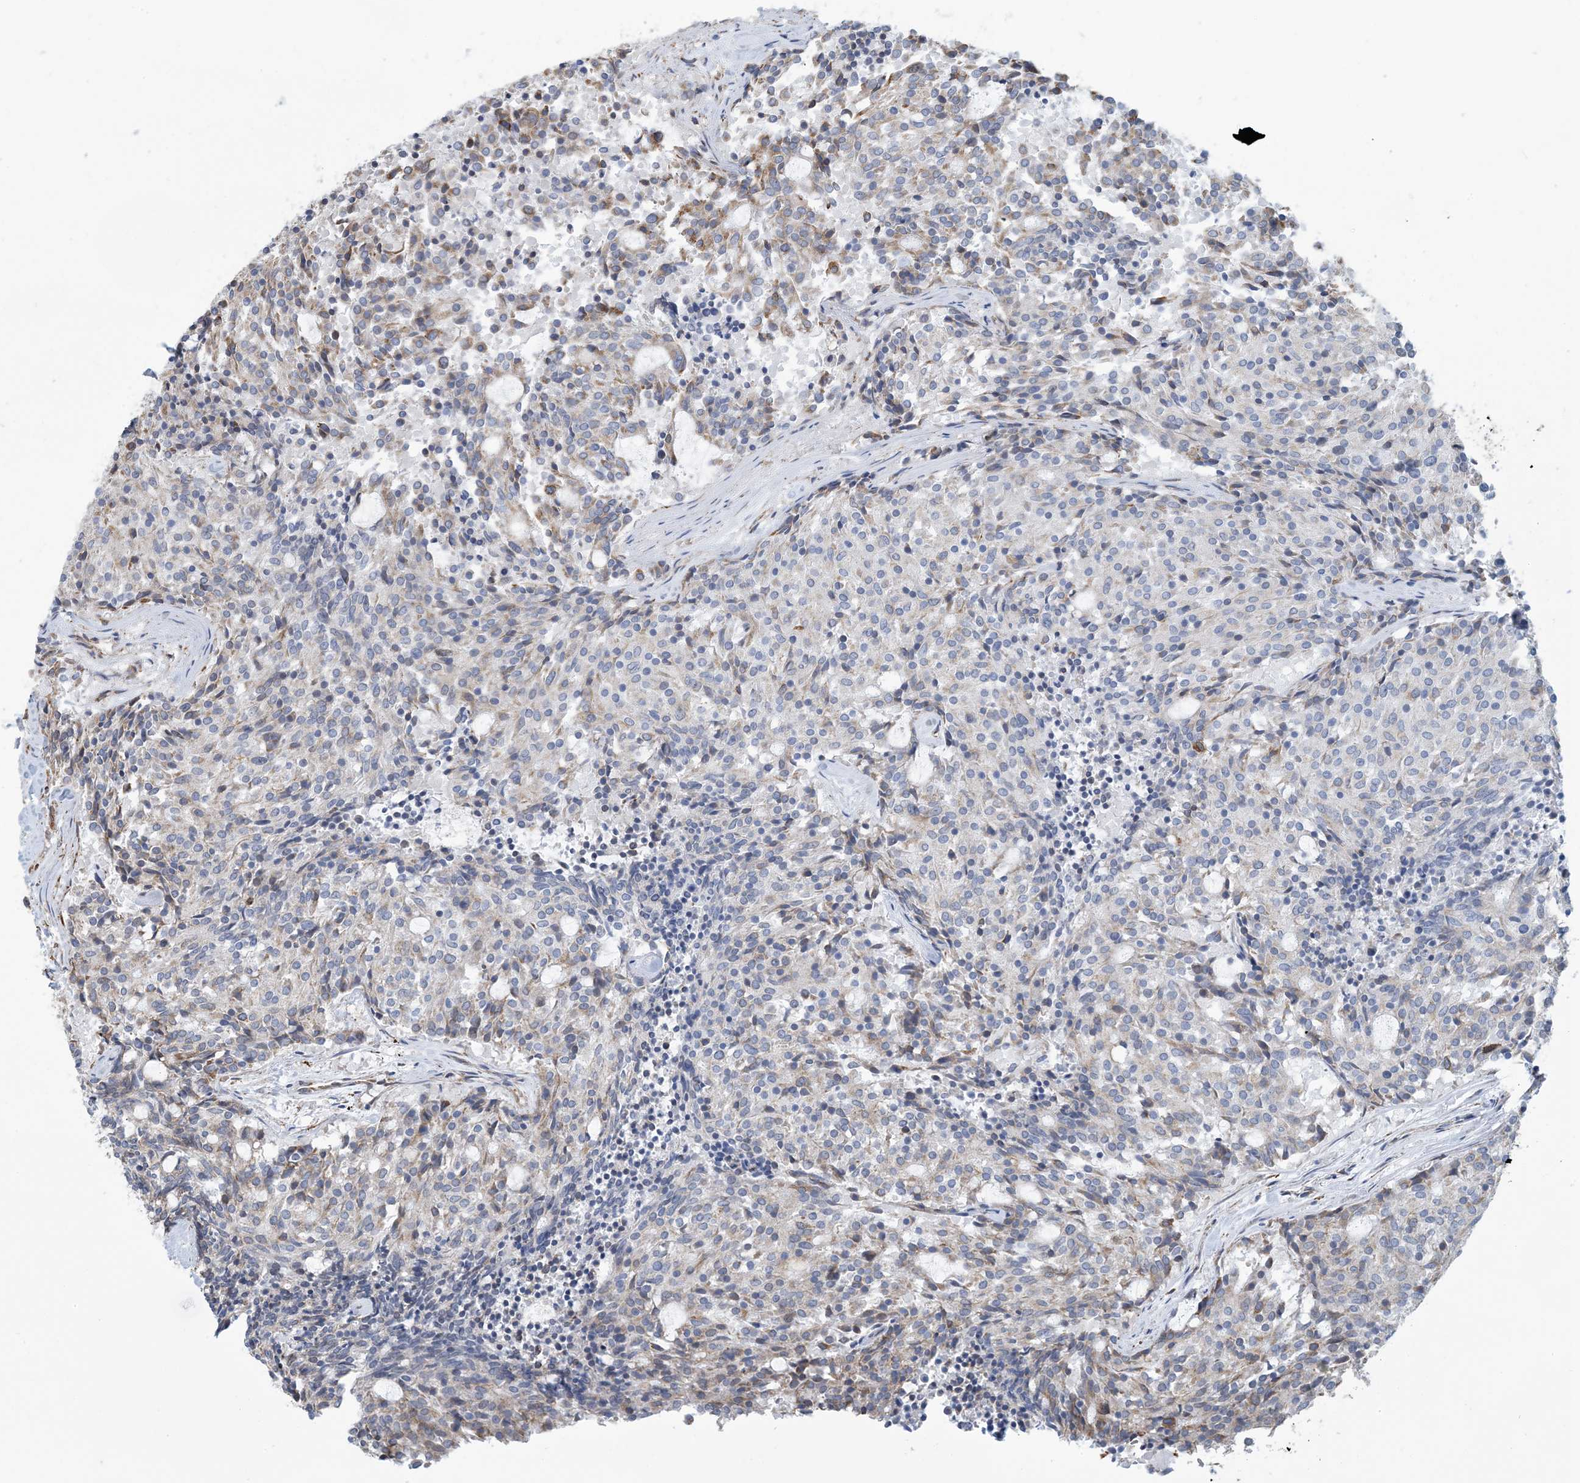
{"staining": {"intensity": "weak", "quantity": "<25%", "location": "cytoplasmic/membranous"}, "tissue": "carcinoid", "cell_type": "Tumor cells", "image_type": "cancer", "snomed": [{"axis": "morphology", "description": "Carcinoid, malignant, NOS"}, {"axis": "topography", "description": "Pancreas"}], "caption": "Photomicrograph shows no protein expression in tumor cells of carcinoid tissue.", "gene": "CCDC14", "patient": {"sex": "female", "age": 54}}